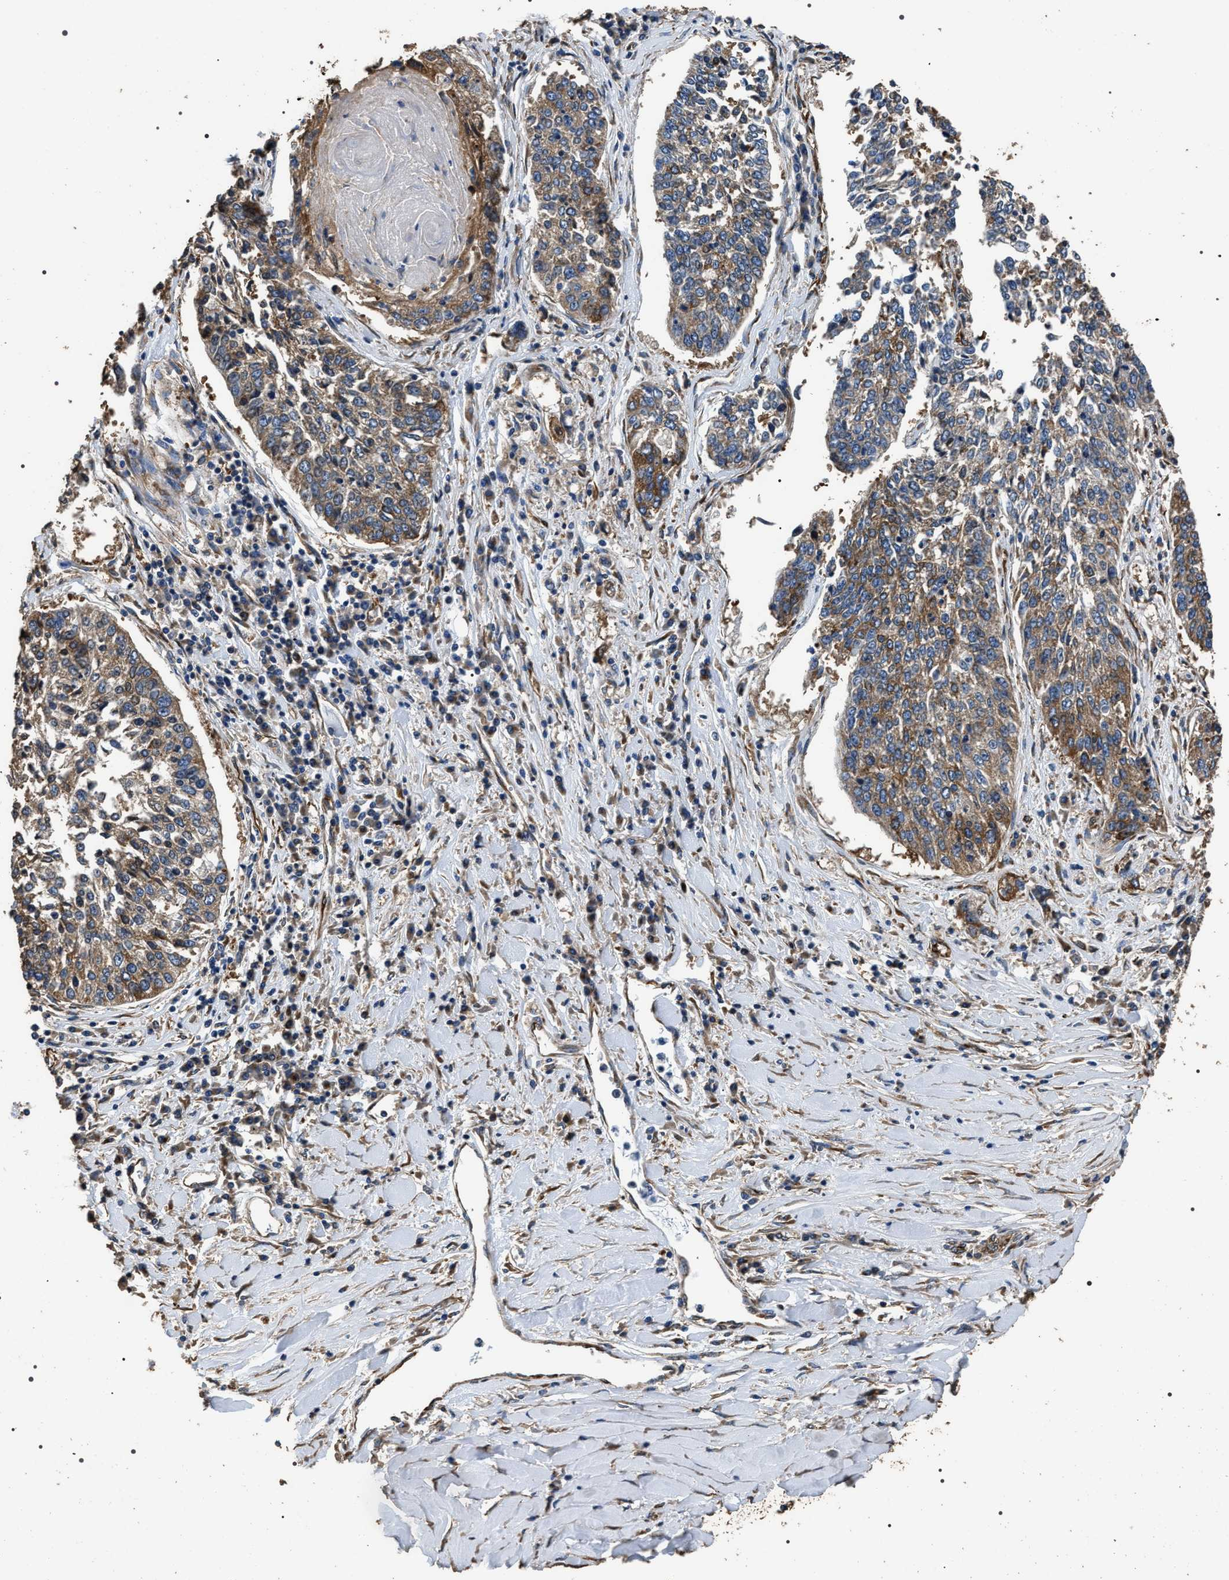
{"staining": {"intensity": "moderate", "quantity": ">75%", "location": "cytoplasmic/membranous"}, "tissue": "lung cancer", "cell_type": "Tumor cells", "image_type": "cancer", "snomed": [{"axis": "morphology", "description": "Normal tissue, NOS"}, {"axis": "morphology", "description": "Squamous cell carcinoma, NOS"}, {"axis": "topography", "description": "Cartilage tissue"}, {"axis": "topography", "description": "Bronchus"}, {"axis": "topography", "description": "Lung"}], "caption": "DAB immunohistochemical staining of human lung squamous cell carcinoma exhibits moderate cytoplasmic/membranous protein expression in approximately >75% of tumor cells.", "gene": "KTN1", "patient": {"sex": "female", "age": 49}}